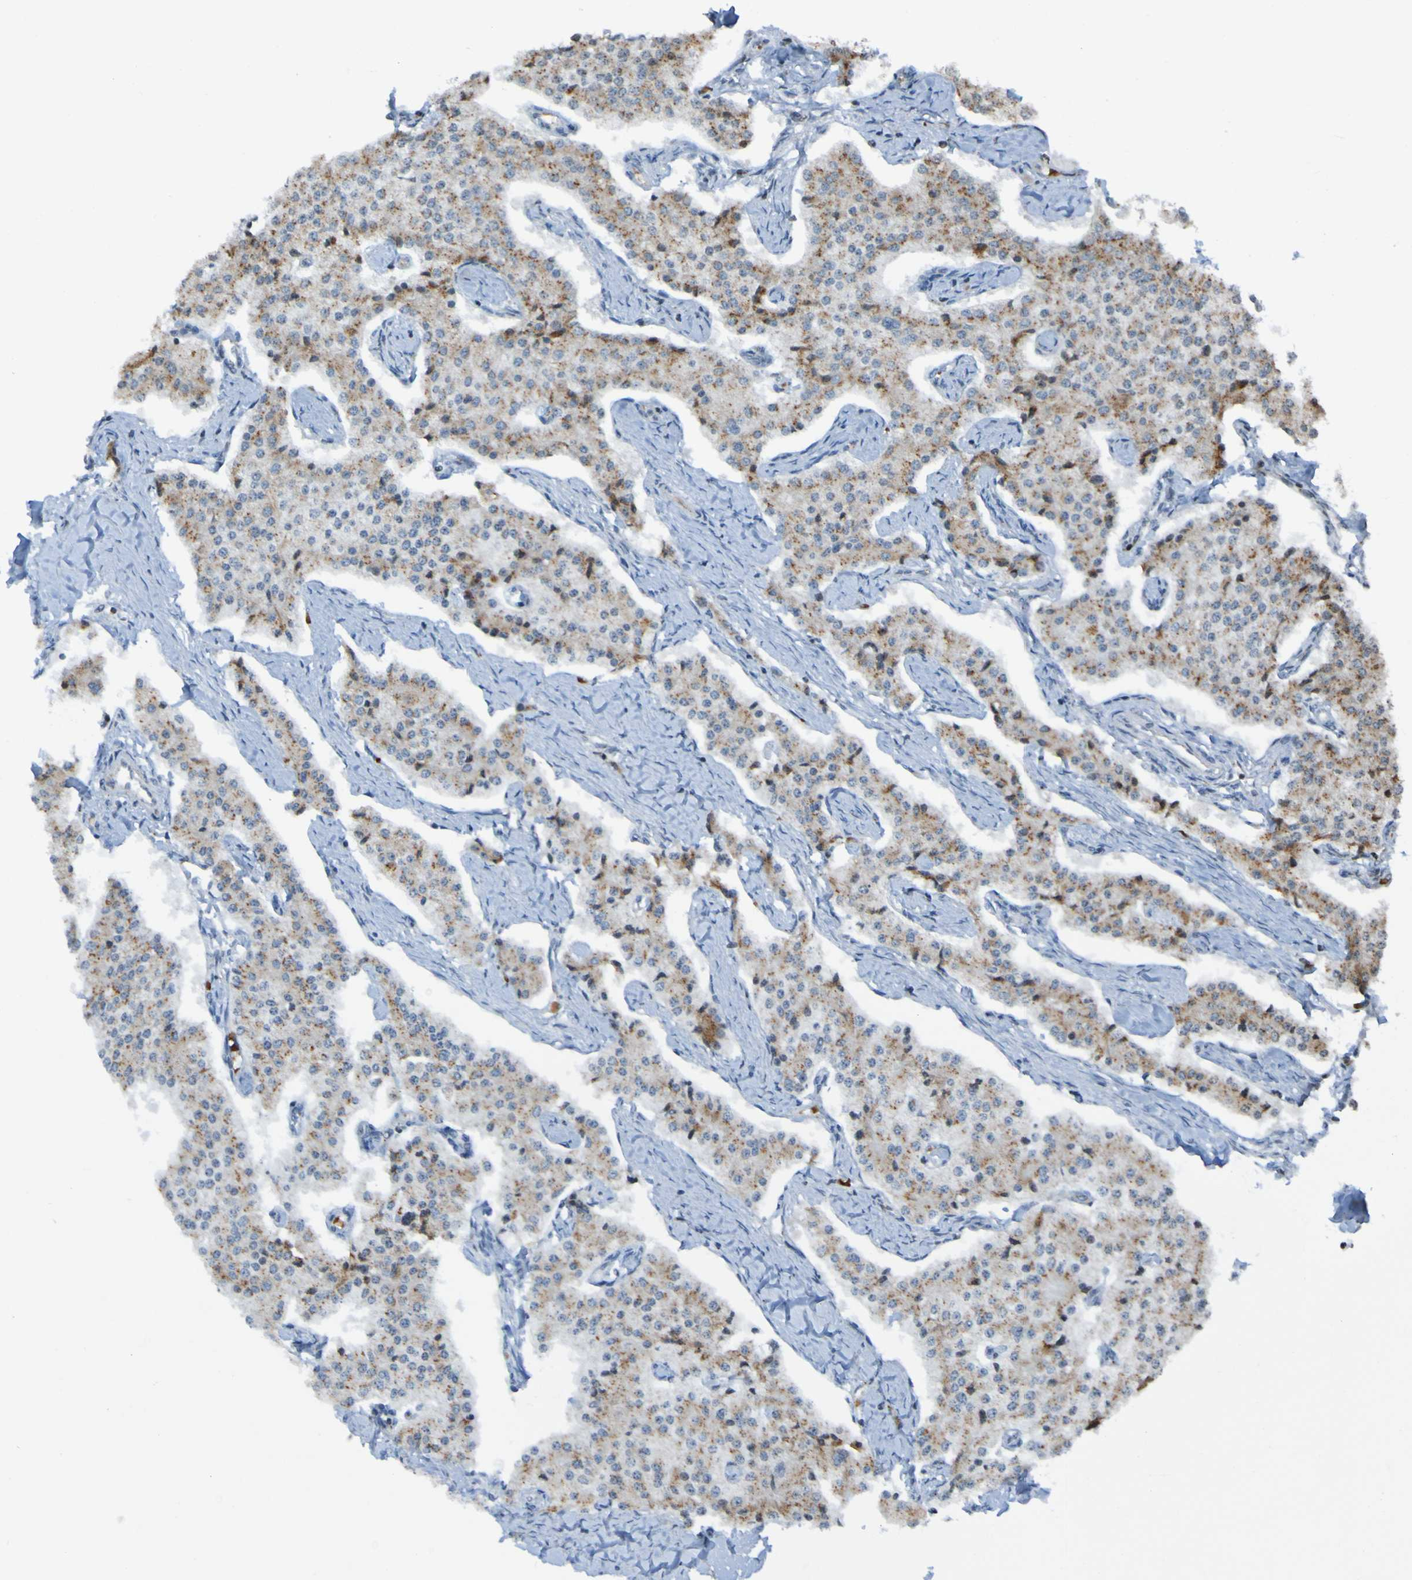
{"staining": {"intensity": "moderate", "quantity": ">75%", "location": "cytoplasmic/membranous"}, "tissue": "carcinoid", "cell_type": "Tumor cells", "image_type": "cancer", "snomed": [{"axis": "morphology", "description": "Carcinoid, malignant, NOS"}, {"axis": "topography", "description": "Colon"}], "caption": "Brown immunohistochemical staining in carcinoid (malignant) reveals moderate cytoplasmic/membranous expression in approximately >75% of tumor cells.", "gene": "UNG", "patient": {"sex": "female", "age": 52}}